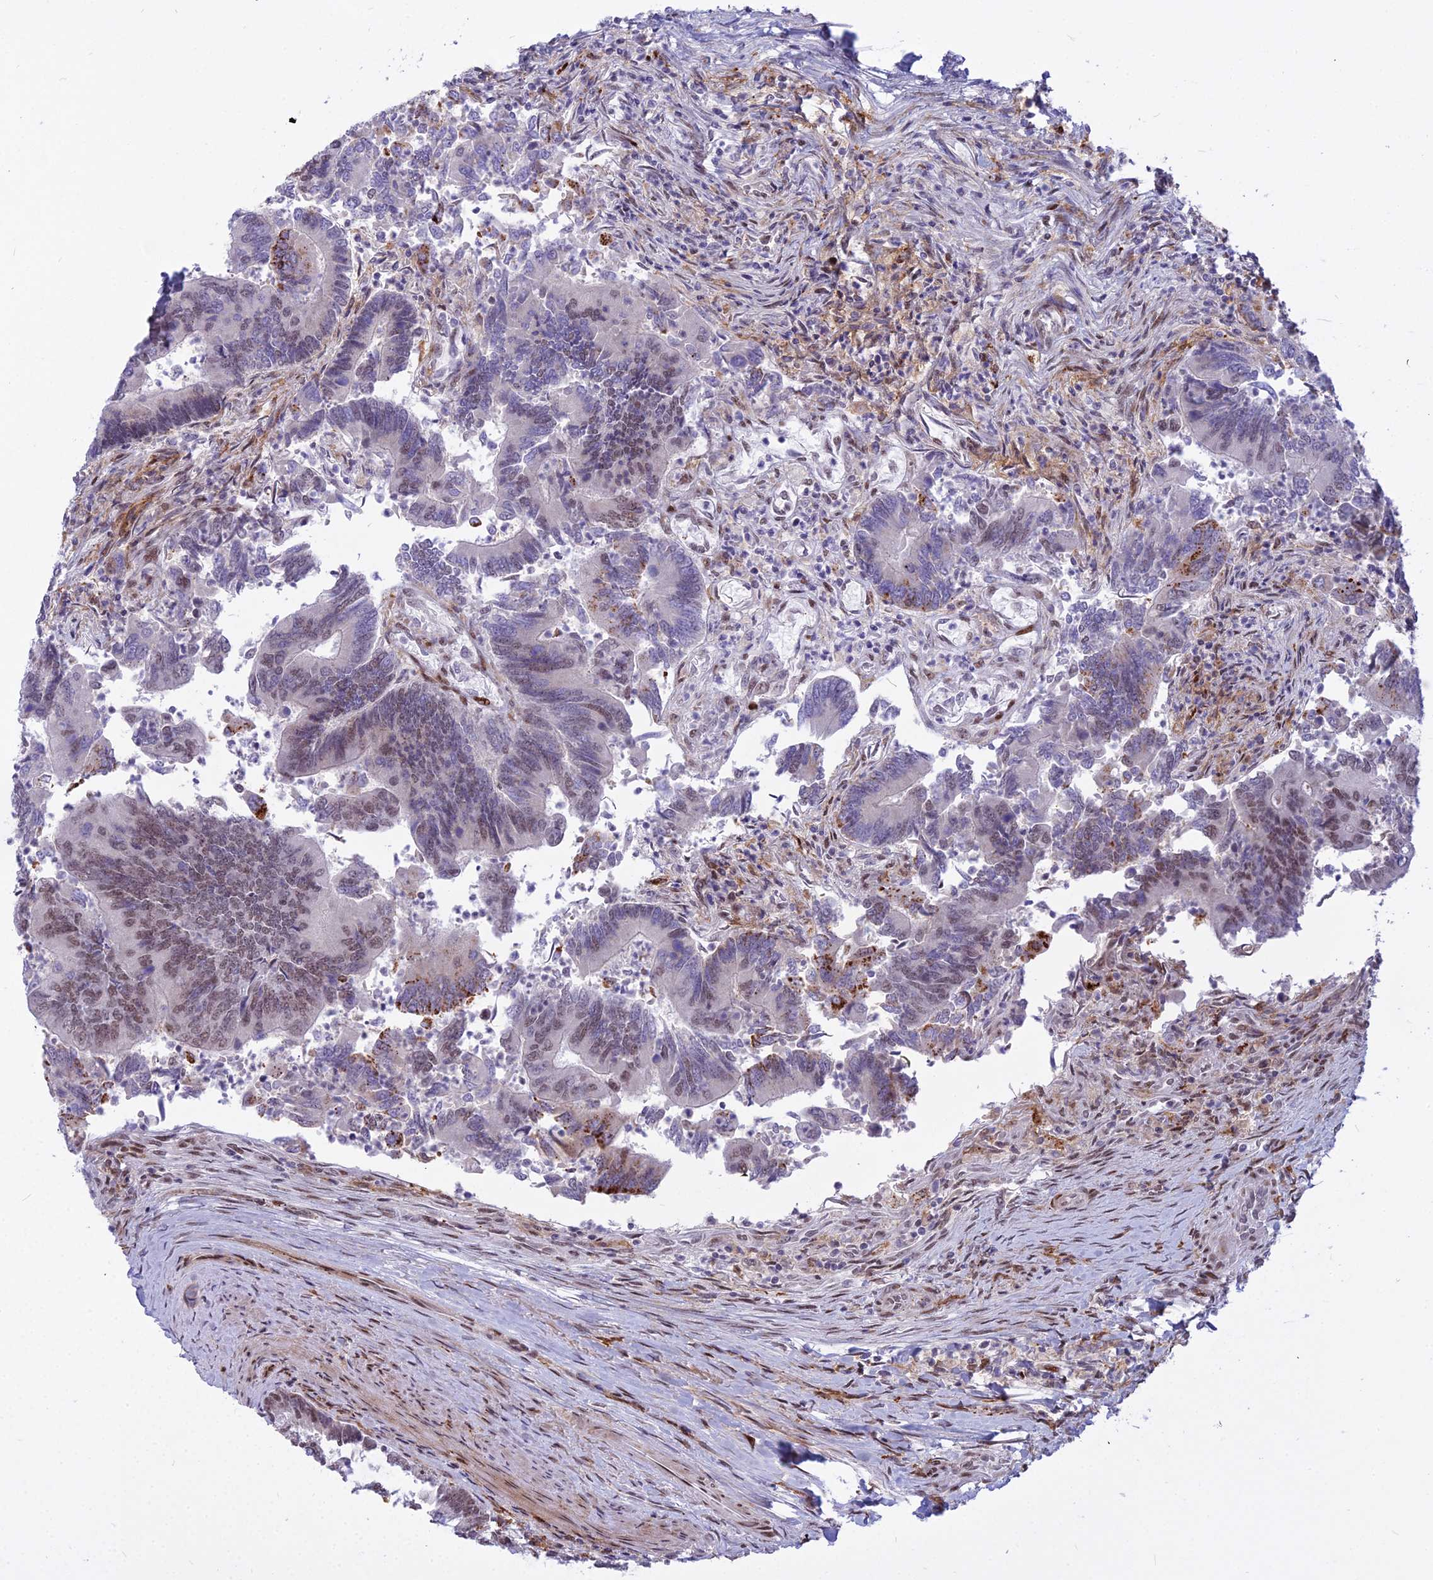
{"staining": {"intensity": "moderate", "quantity": "25%-75%", "location": "nuclear"}, "tissue": "colorectal cancer", "cell_type": "Tumor cells", "image_type": "cancer", "snomed": [{"axis": "morphology", "description": "Adenocarcinoma, NOS"}, {"axis": "topography", "description": "Colon"}], "caption": "This micrograph shows immunohistochemistry (IHC) staining of human adenocarcinoma (colorectal), with medium moderate nuclear positivity in approximately 25%-75% of tumor cells.", "gene": "ALG10", "patient": {"sex": "female", "age": 67}}